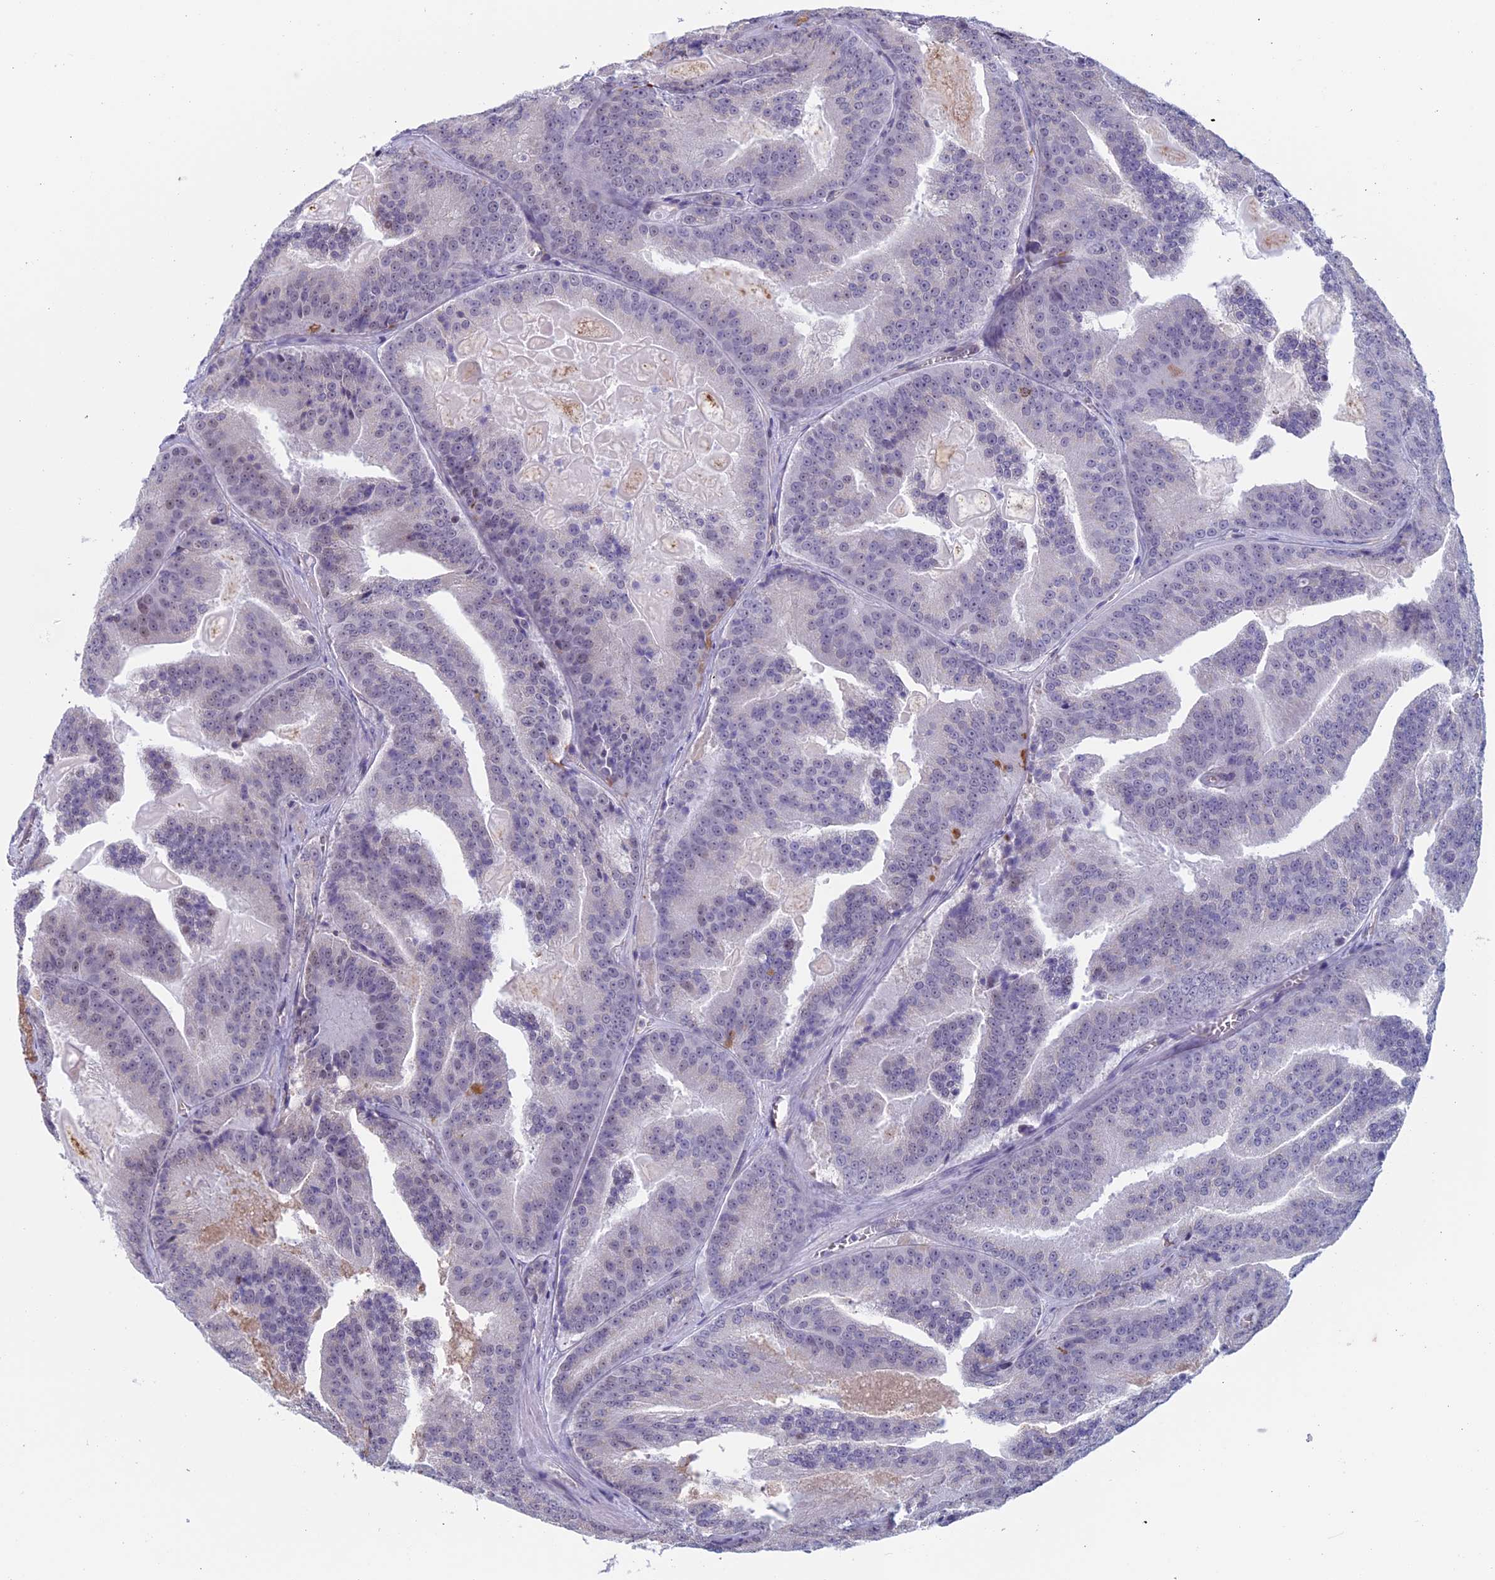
{"staining": {"intensity": "weak", "quantity": "<25%", "location": "nuclear"}, "tissue": "prostate cancer", "cell_type": "Tumor cells", "image_type": "cancer", "snomed": [{"axis": "morphology", "description": "Adenocarcinoma, High grade"}, {"axis": "topography", "description": "Prostate"}], "caption": "High magnification brightfield microscopy of prostate cancer (high-grade adenocarcinoma) stained with DAB (3,3'-diaminobenzidine) (brown) and counterstained with hematoxylin (blue): tumor cells show no significant staining.", "gene": "SLC1A6", "patient": {"sex": "male", "age": 61}}